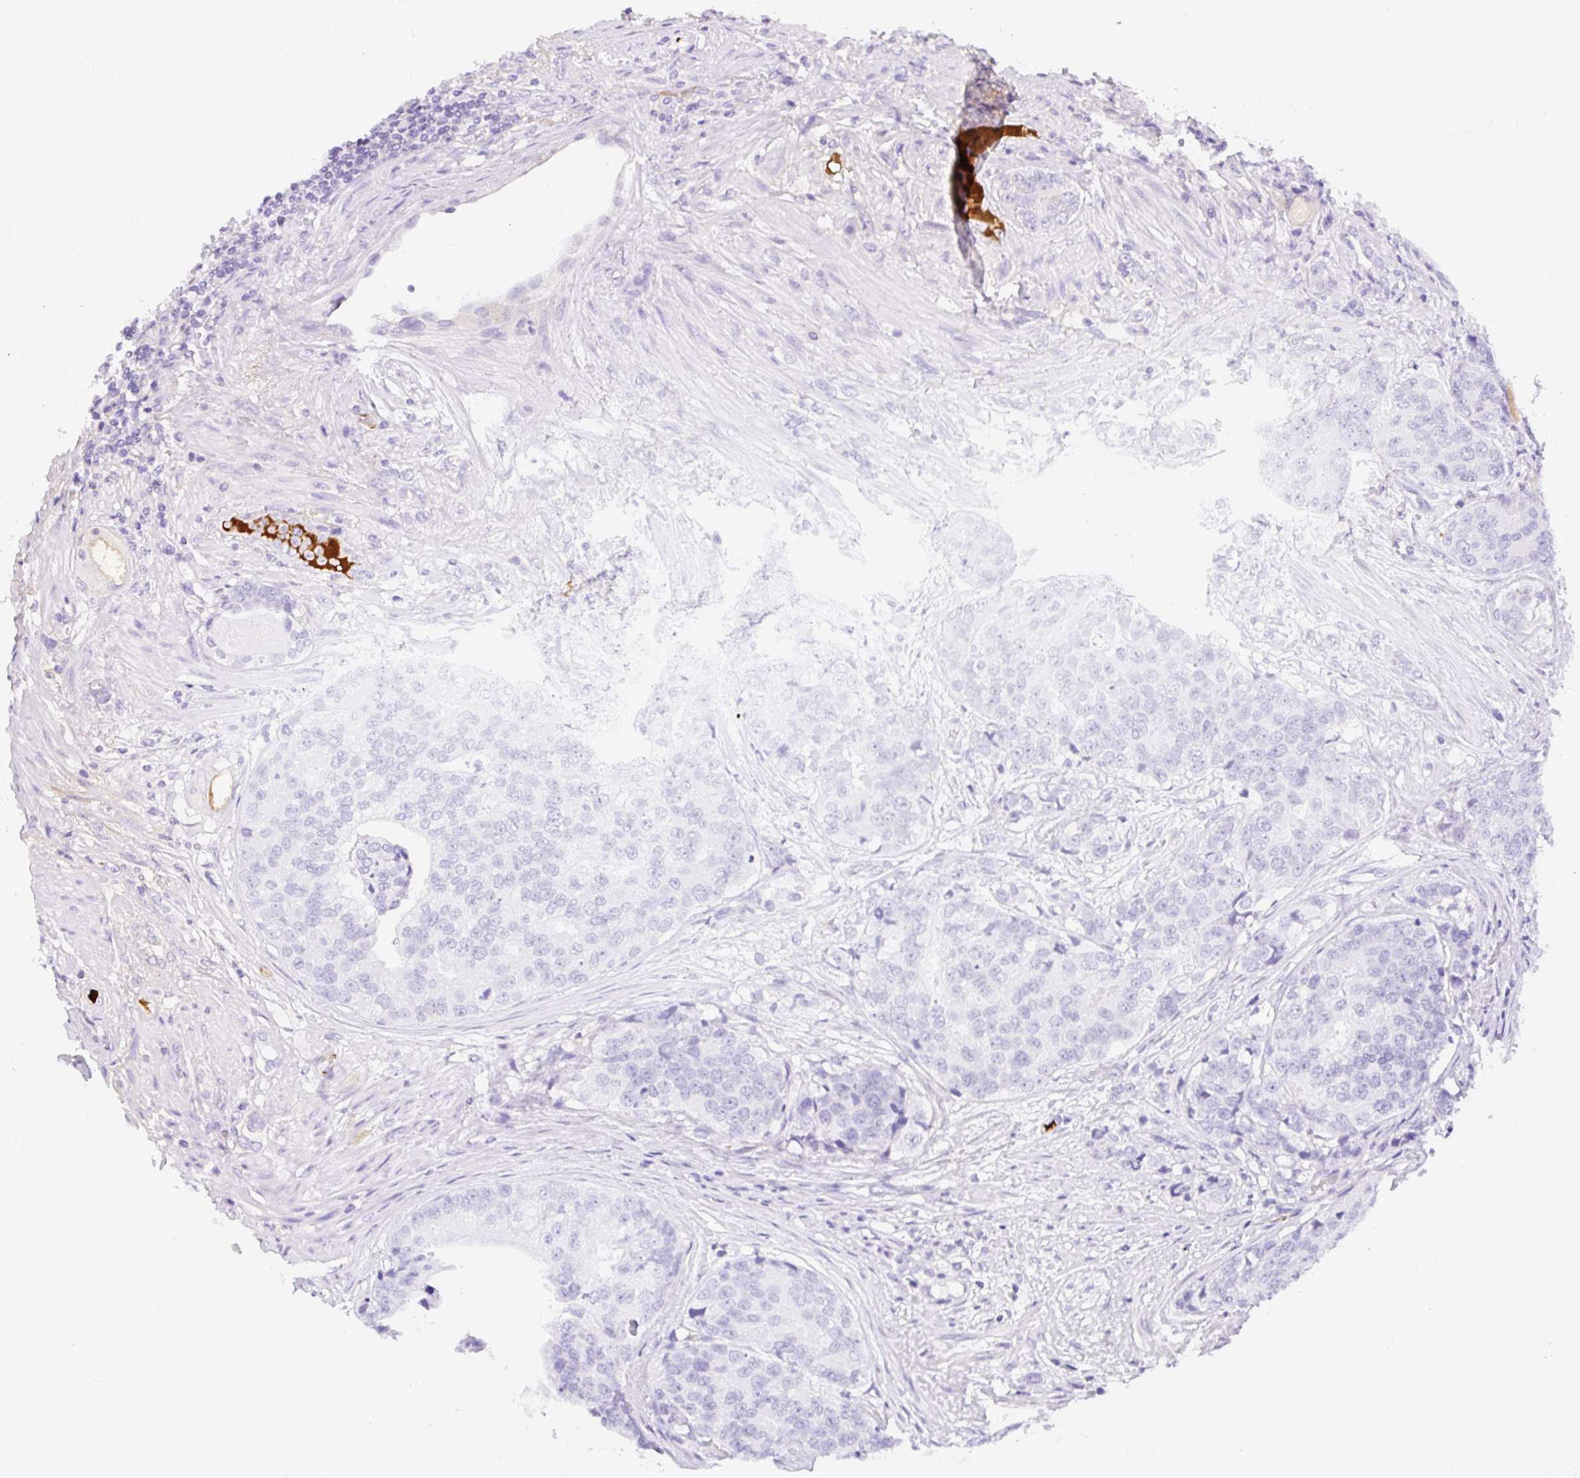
{"staining": {"intensity": "negative", "quantity": "none", "location": "none"}, "tissue": "prostate cancer", "cell_type": "Tumor cells", "image_type": "cancer", "snomed": [{"axis": "morphology", "description": "Adenocarcinoma, High grade"}, {"axis": "topography", "description": "Prostate"}], "caption": "A micrograph of human high-grade adenocarcinoma (prostate) is negative for staining in tumor cells. (Stains: DAB immunohistochemistry with hematoxylin counter stain, Microscopy: brightfield microscopy at high magnification).", "gene": "APOC4-APOC2", "patient": {"sex": "male", "age": 68}}